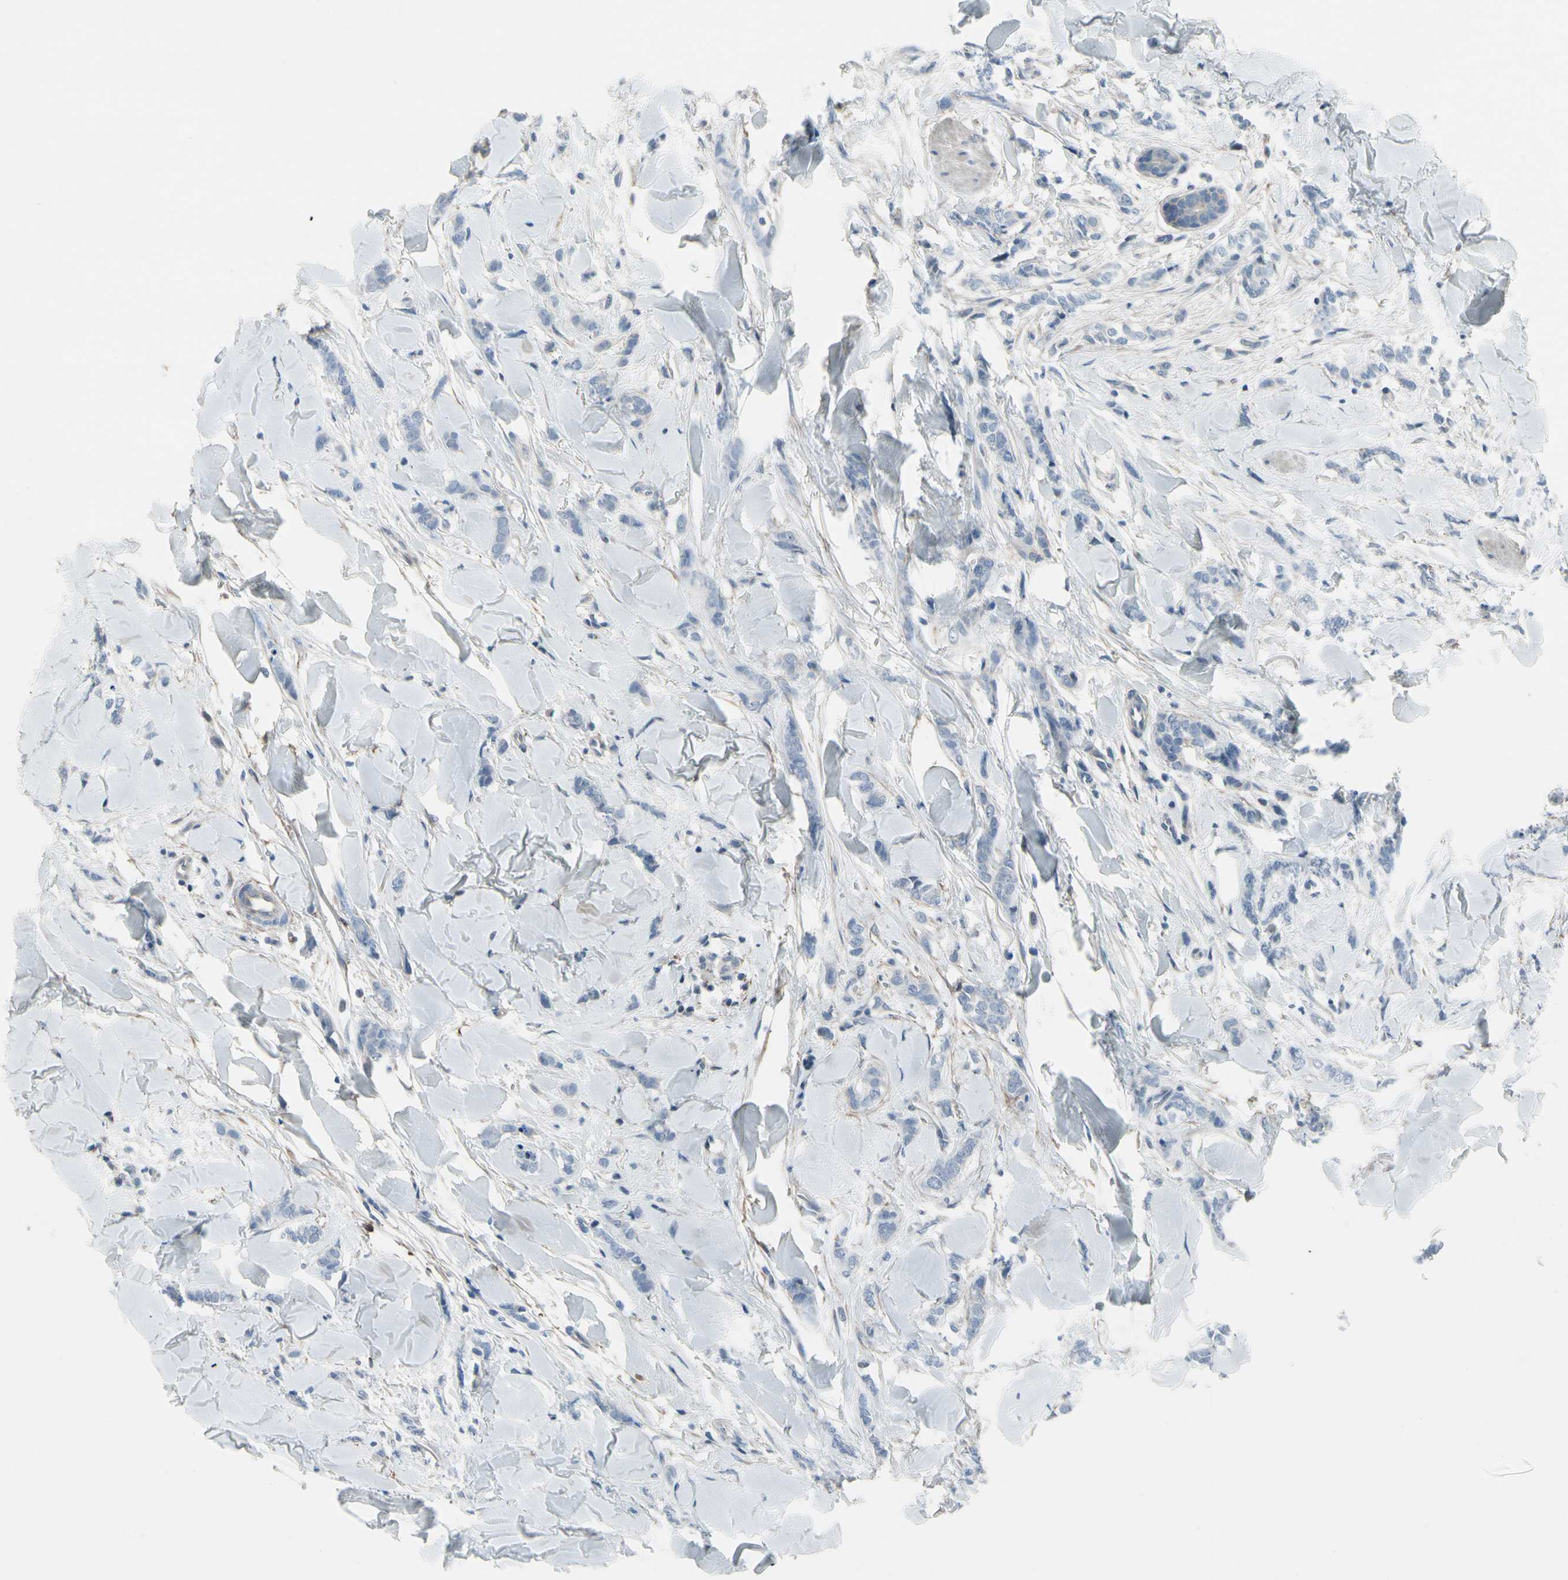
{"staining": {"intensity": "negative", "quantity": "none", "location": "none"}, "tissue": "breast cancer", "cell_type": "Tumor cells", "image_type": "cancer", "snomed": [{"axis": "morphology", "description": "Lobular carcinoma"}, {"axis": "topography", "description": "Skin"}, {"axis": "topography", "description": "Breast"}], "caption": "Breast cancer was stained to show a protein in brown. There is no significant expression in tumor cells. Brightfield microscopy of IHC stained with DAB (brown) and hematoxylin (blue), captured at high magnification.", "gene": "PIGR", "patient": {"sex": "female", "age": 46}}